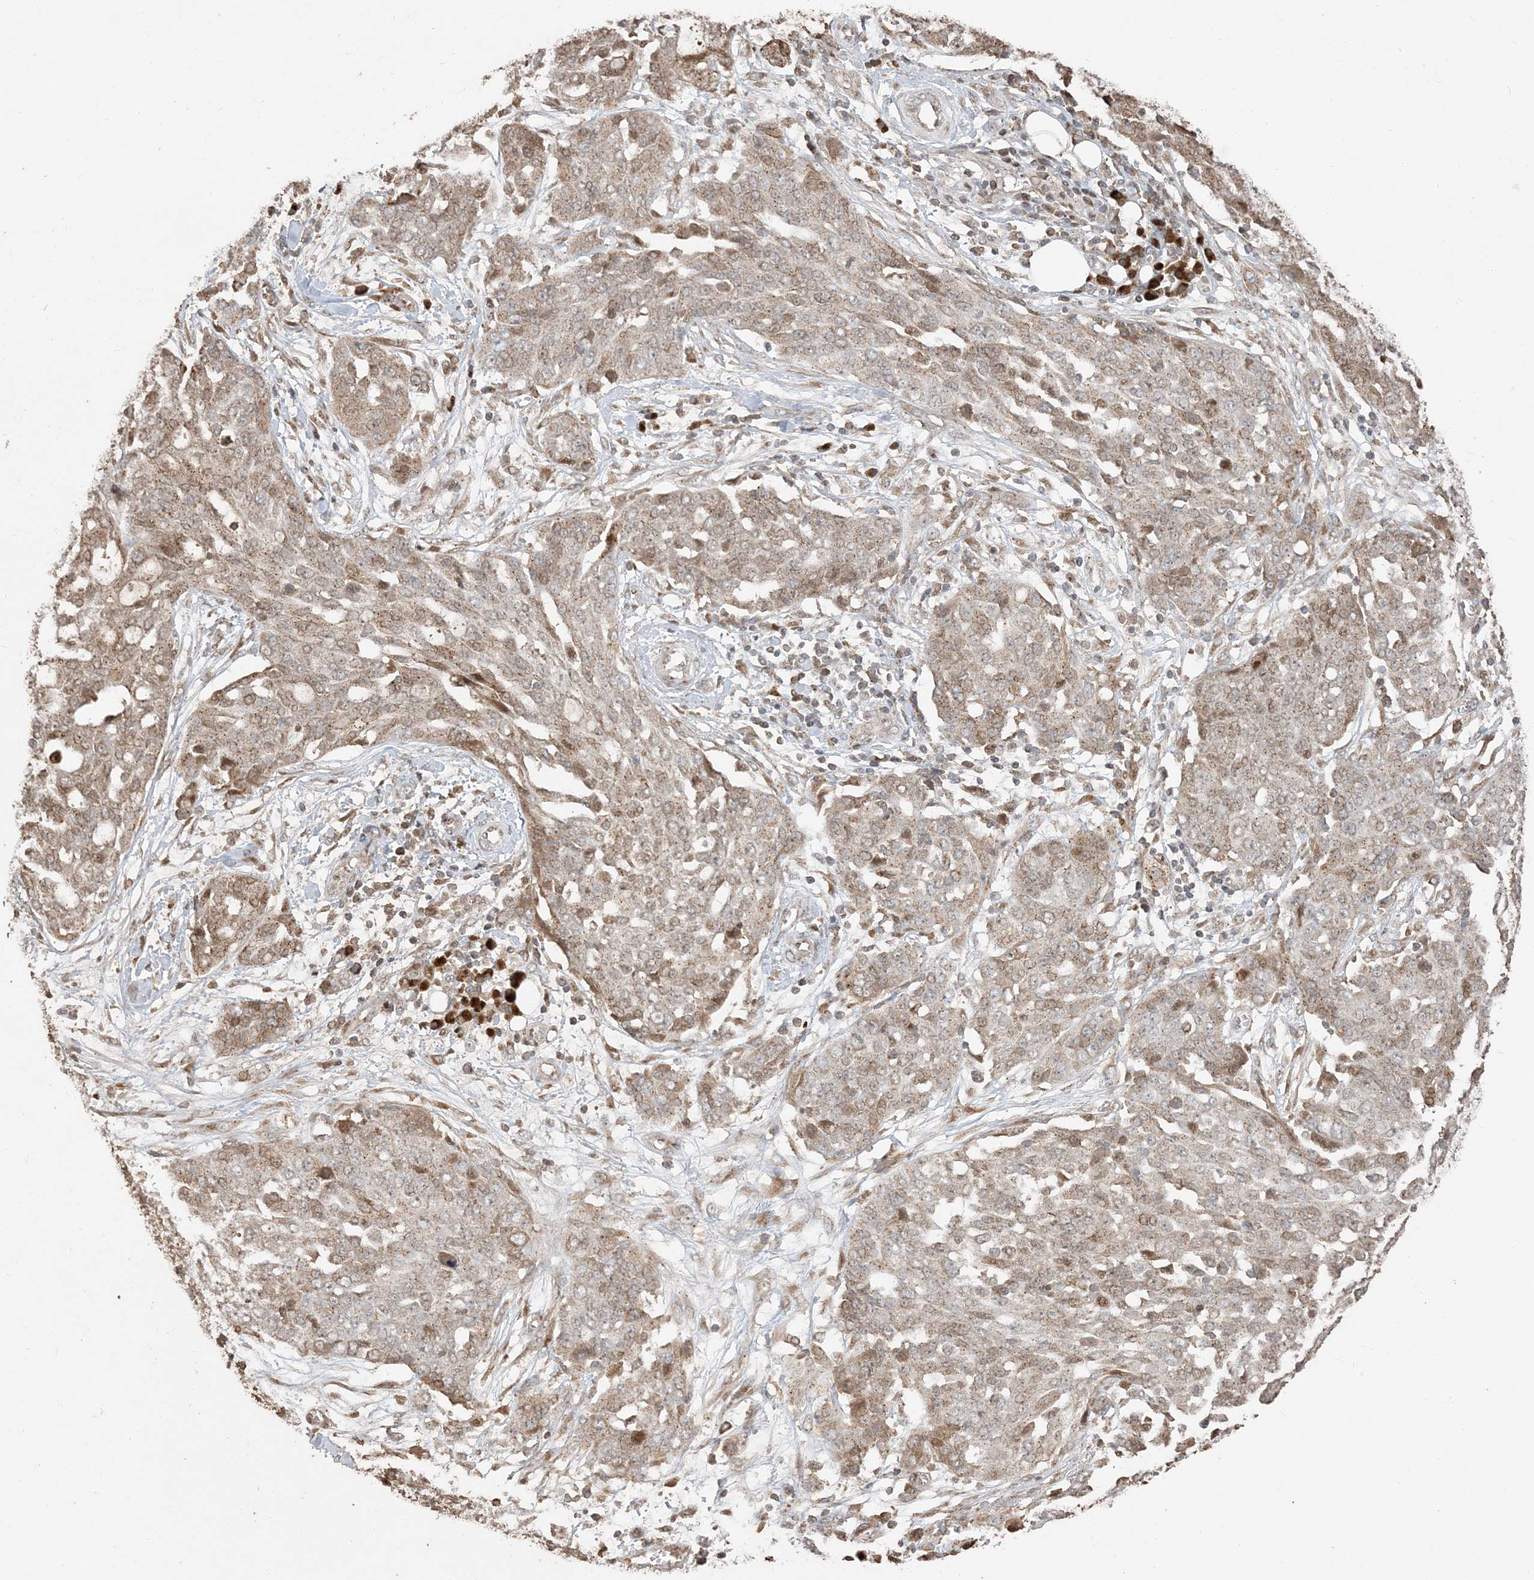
{"staining": {"intensity": "weak", "quantity": "25%-75%", "location": "cytoplasmic/membranous"}, "tissue": "ovarian cancer", "cell_type": "Tumor cells", "image_type": "cancer", "snomed": [{"axis": "morphology", "description": "Cystadenocarcinoma, serous, NOS"}, {"axis": "topography", "description": "Soft tissue"}, {"axis": "topography", "description": "Ovary"}], "caption": "Immunohistochemistry micrograph of human ovarian cancer stained for a protein (brown), which displays low levels of weak cytoplasmic/membranous staining in about 25%-75% of tumor cells.", "gene": "RER1", "patient": {"sex": "female", "age": 57}}